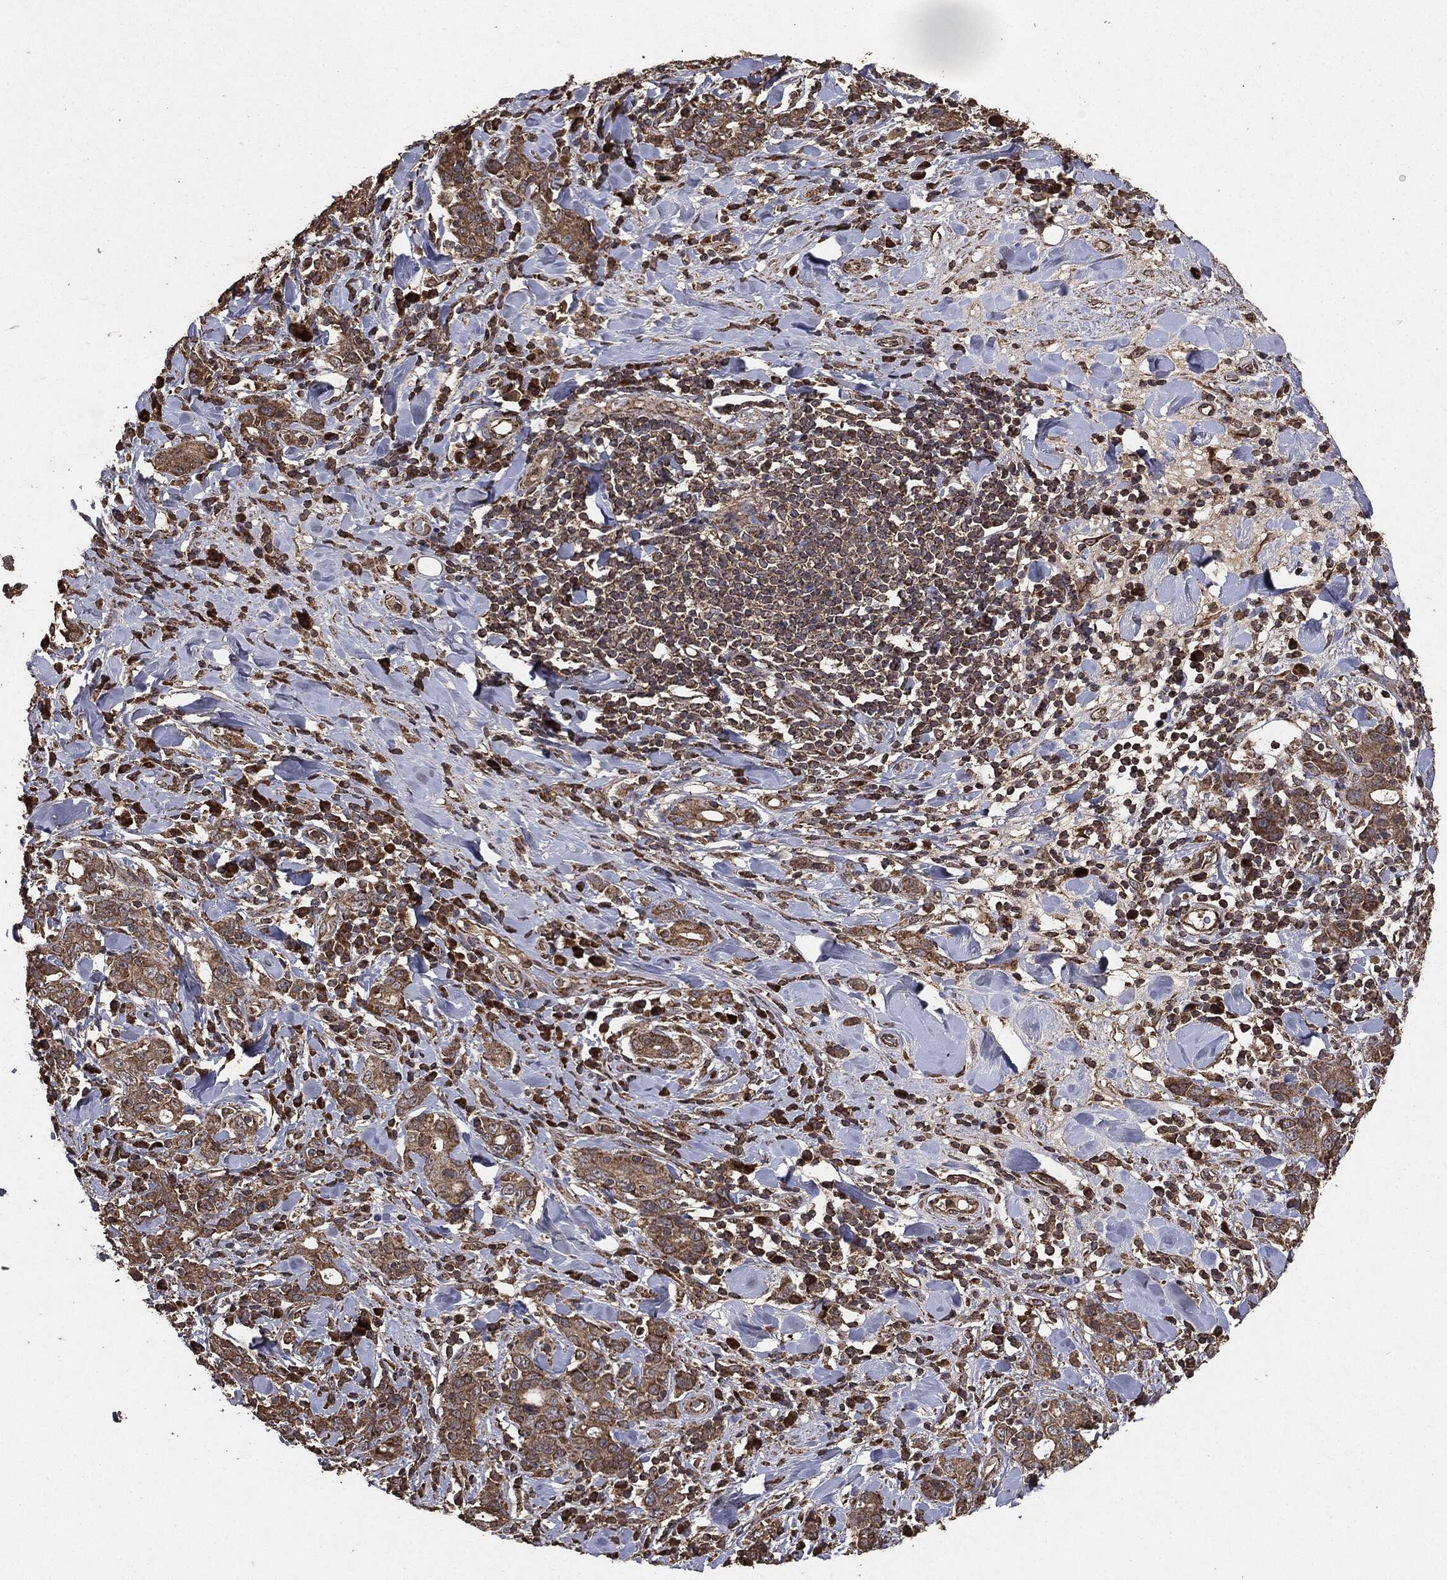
{"staining": {"intensity": "moderate", "quantity": ">75%", "location": "cytoplasmic/membranous"}, "tissue": "stomach cancer", "cell_type": "Tumor cells", "image_type": "cancer", "snomed": [{"axis": "morphology", "description": "Adenocarcinoma, NOS"}, {"axis": "topography", "description": "Stomach"}], "caption": "Immunohistochemical staining of human stomach cancer (adenocarcinoma) demonstrates moderate cytoplasmic/membranous protein staining in about >75% of tumor cells.", "gene": "MTOR", "patient": {"sex": "male", "age": 79}}